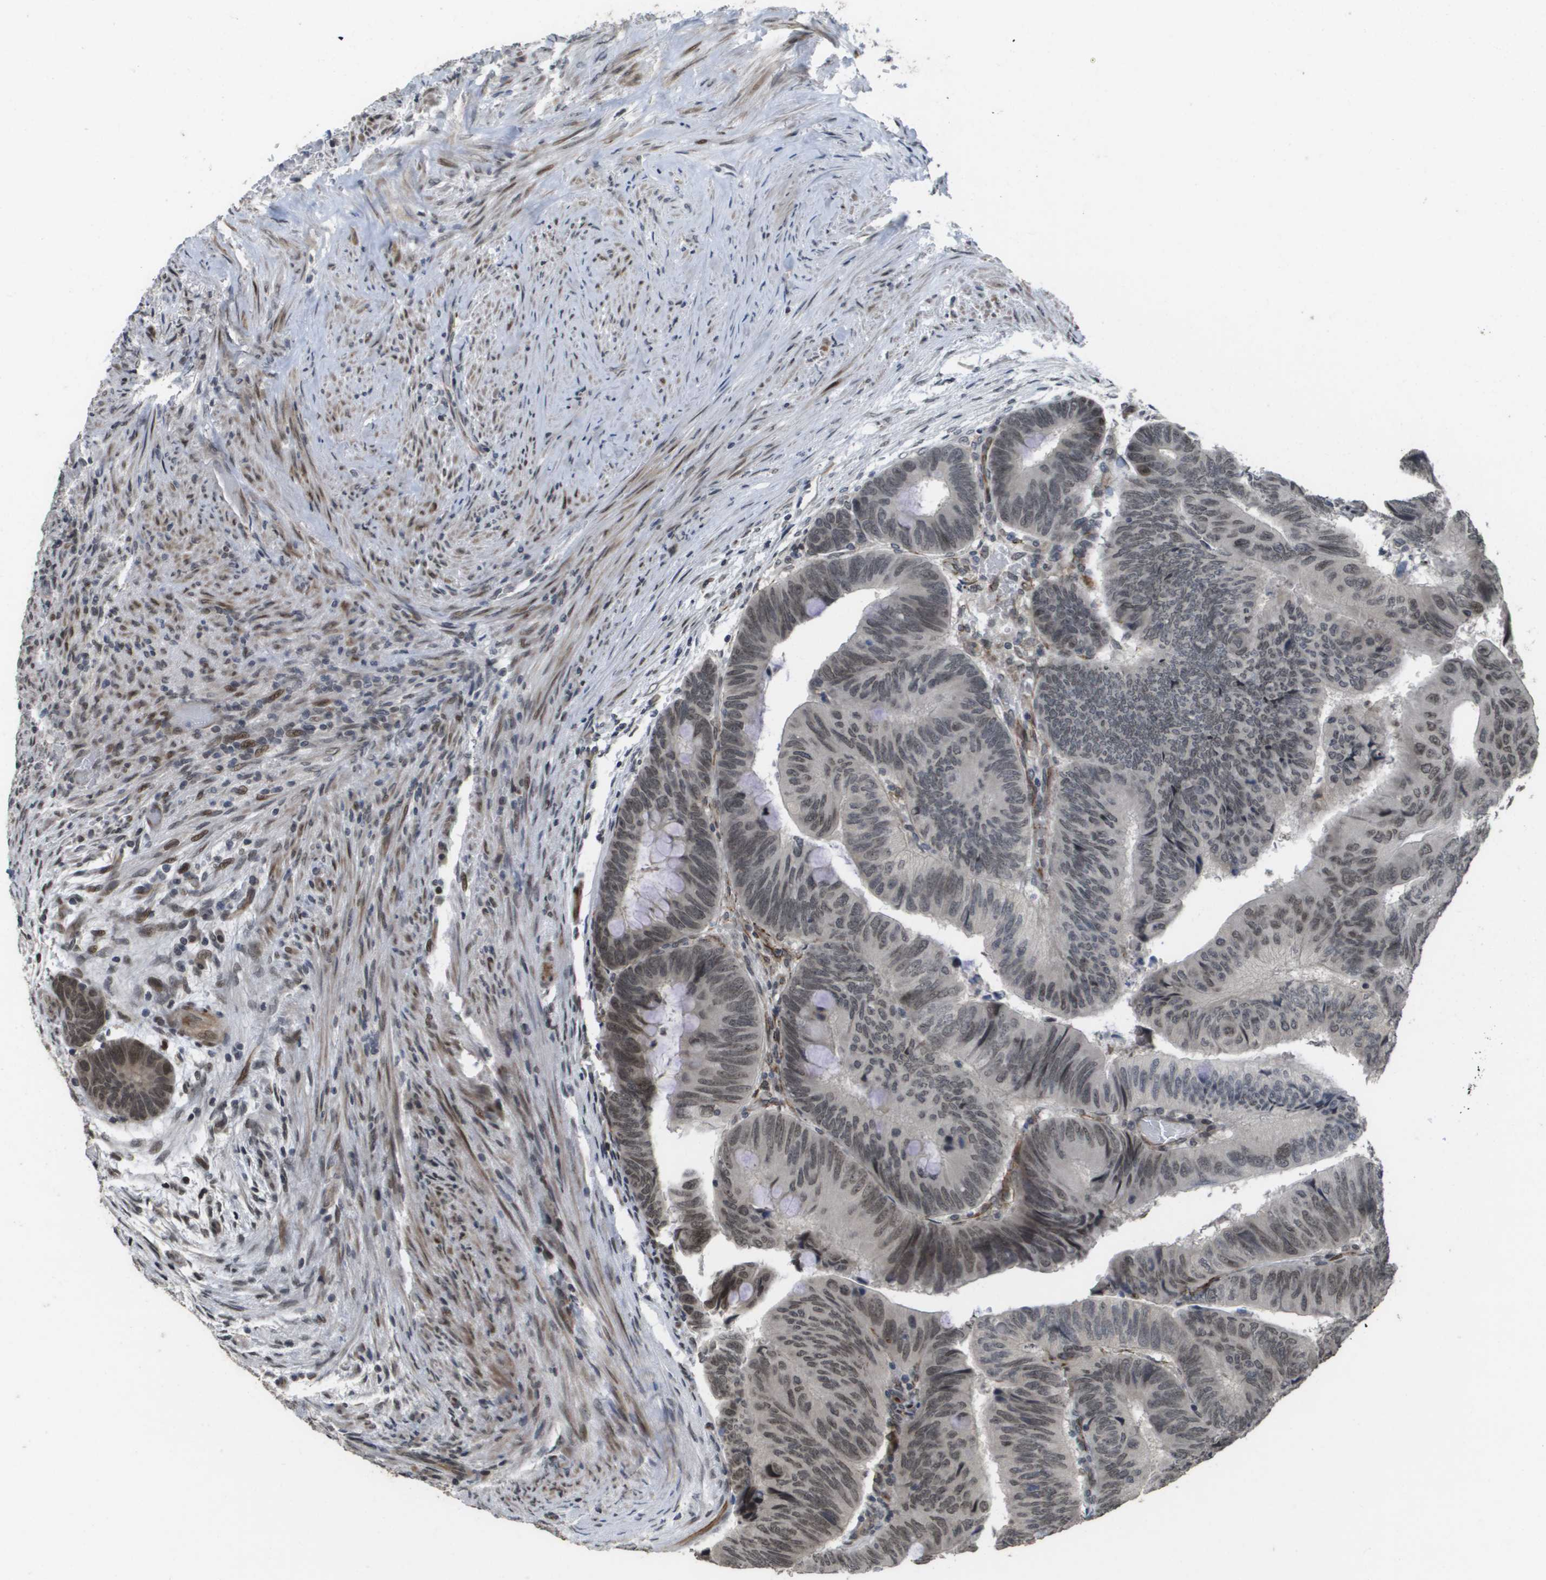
{"staining": {"intensity": "weak", "quantity": "25%-75%", "location": "nuclear"}, "tissue": "colorectal cancer", "cell_type": "Tumor cells", "image_type": "cancer", "snomed": [{"axis": "morphology", "description": "Normal tissue, NOS"}, {"axis": "morphology", "description": "Adenocarcinoma, NOS"}, {"axis": "topography", "description": "Rectum"}, {"axis": "topography", "description": "Peripheral nerve tissue"}], "caption": "Adenocarcinoma (colorectal) was stained to show a protein in brown. There is low levels of weak nuclear positivity in approximately 25%-75% of tumor cells.", "gene": "KAT5", "patient": {"sex": "male", "age": 92}}